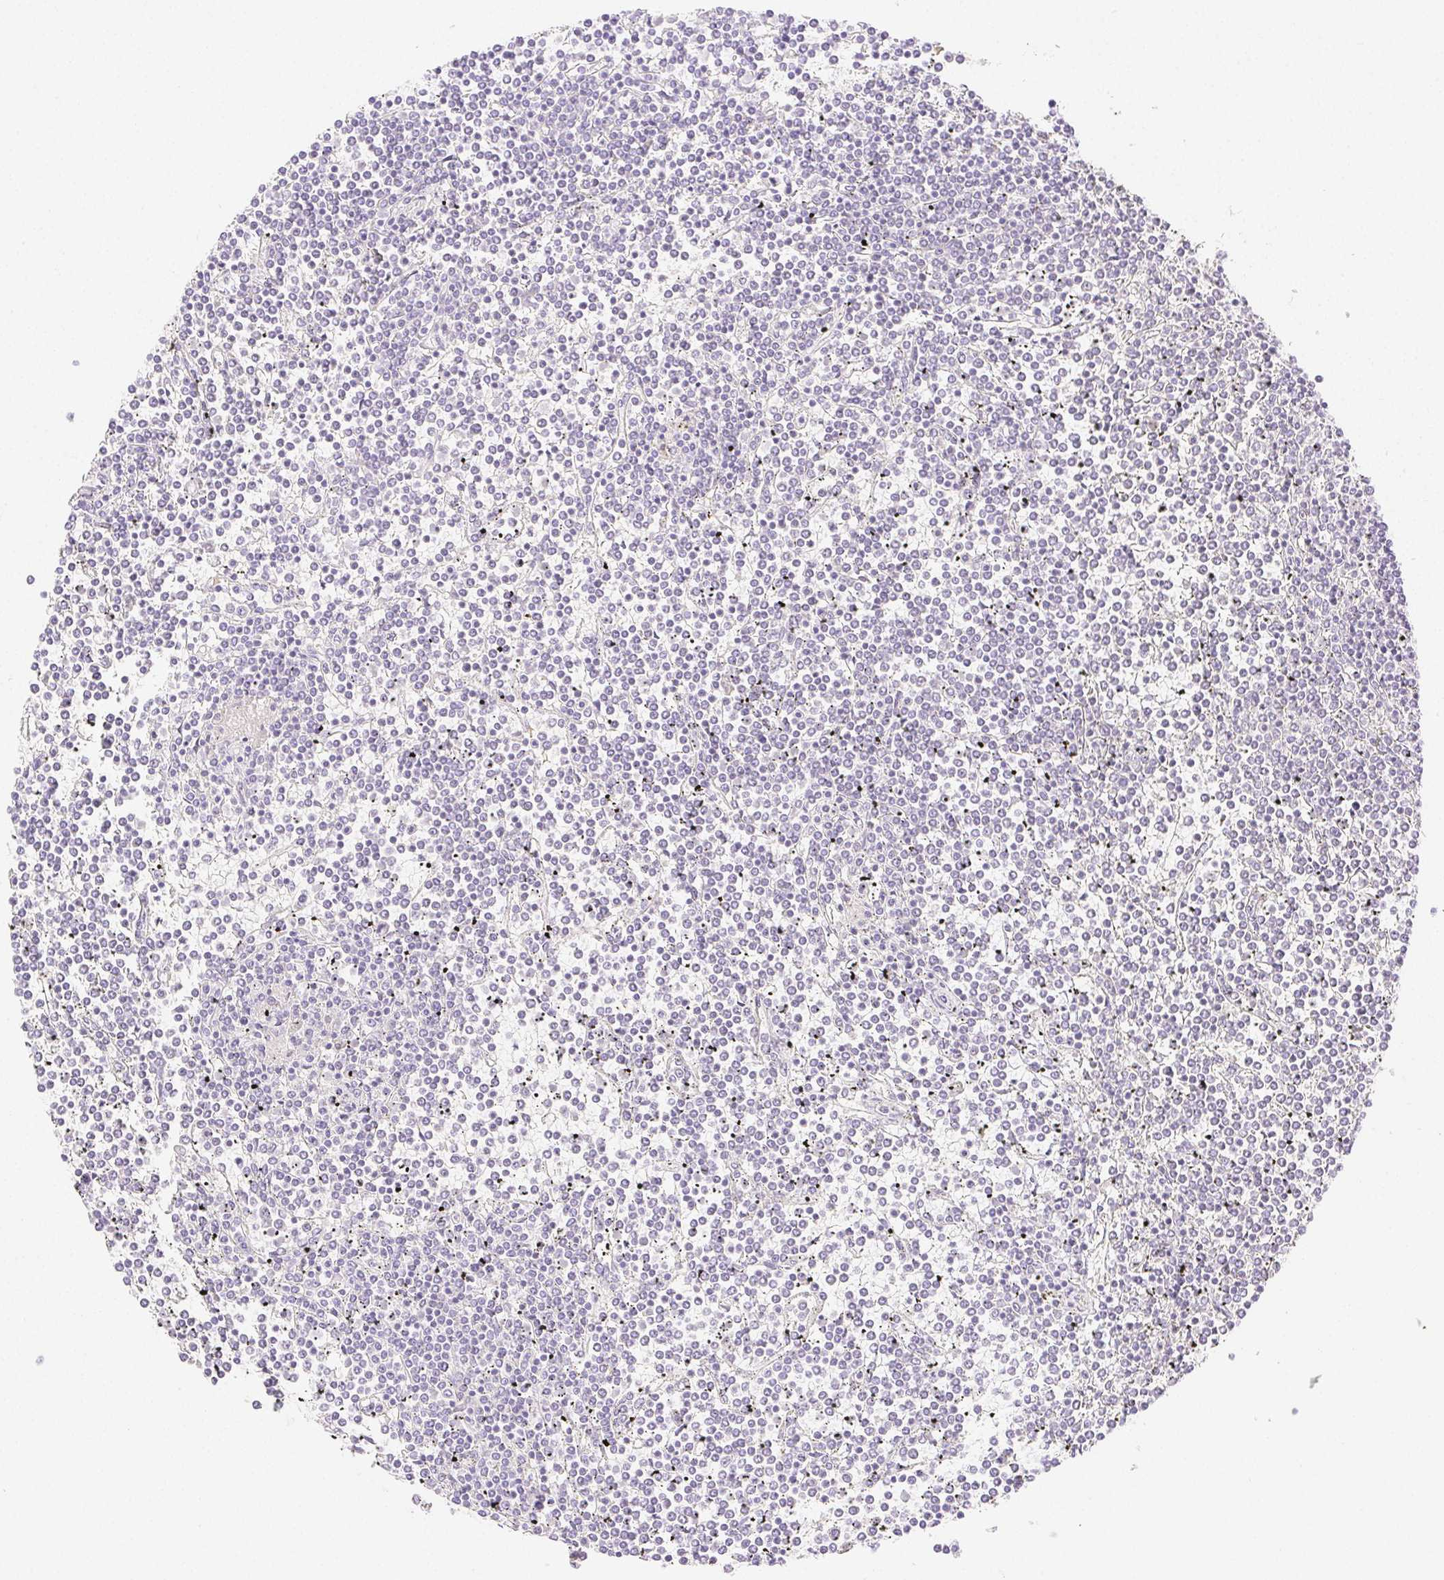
{"staining": {"intensity": "negative", "quantity": "none", "location": "none"}, "tissue": "lymphoma", "cell_type": "Tumor cells", "image_type": "cancer", "snomed": [{"axis": "morphology", "description": "Malignant lymphoma, non-Hodgkin's type, Low grade"}, {"axis": "topography", "description": "Spleen"}], "caption": "Lymphoma stained for a protein using immunohistochemistry (IHC) reveals no positivity tumor cells.", "gene": "SPACA4", "patient": {"sex": "female", "age": 19}}